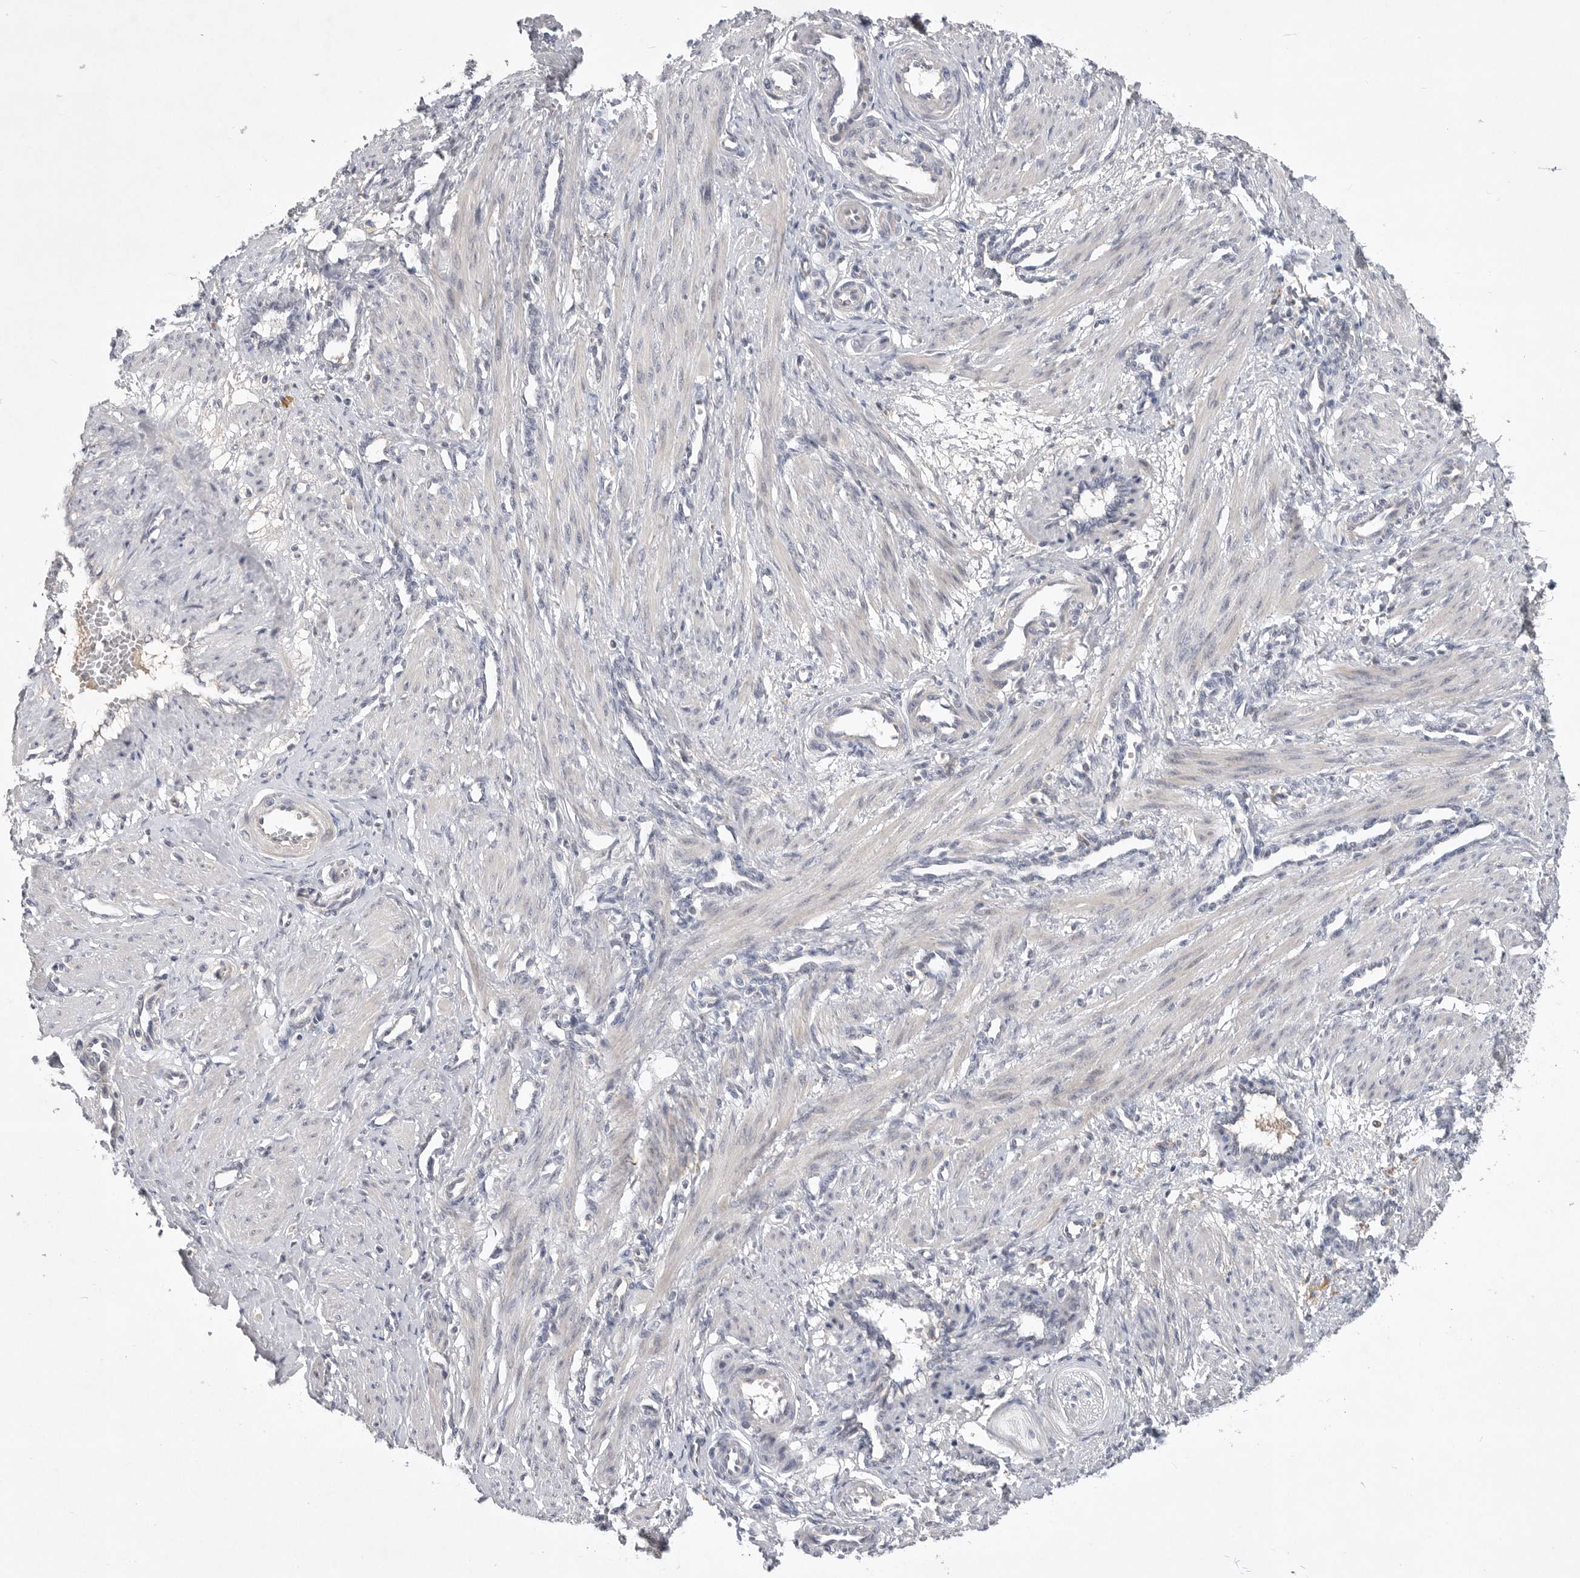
{"staining": {"intensity": "negative", "quantity": "none", "location": "none"}, "tissue": "smooth muscle", "cell_type": "Smooth muscle cells", "image_type": "normal", "snomed": [{"axis": "morphology", "description": "Normal tissue, NOS"}, {"axis": "topography", "description": "Endometrium"}], "caption": "Human smooth muscle stained for a protein using immunohistochemistry exhibits no positivity in smooth muscle cells.", "gene": "ITGAD", "patient": {"sex": "female", "age": 33}}